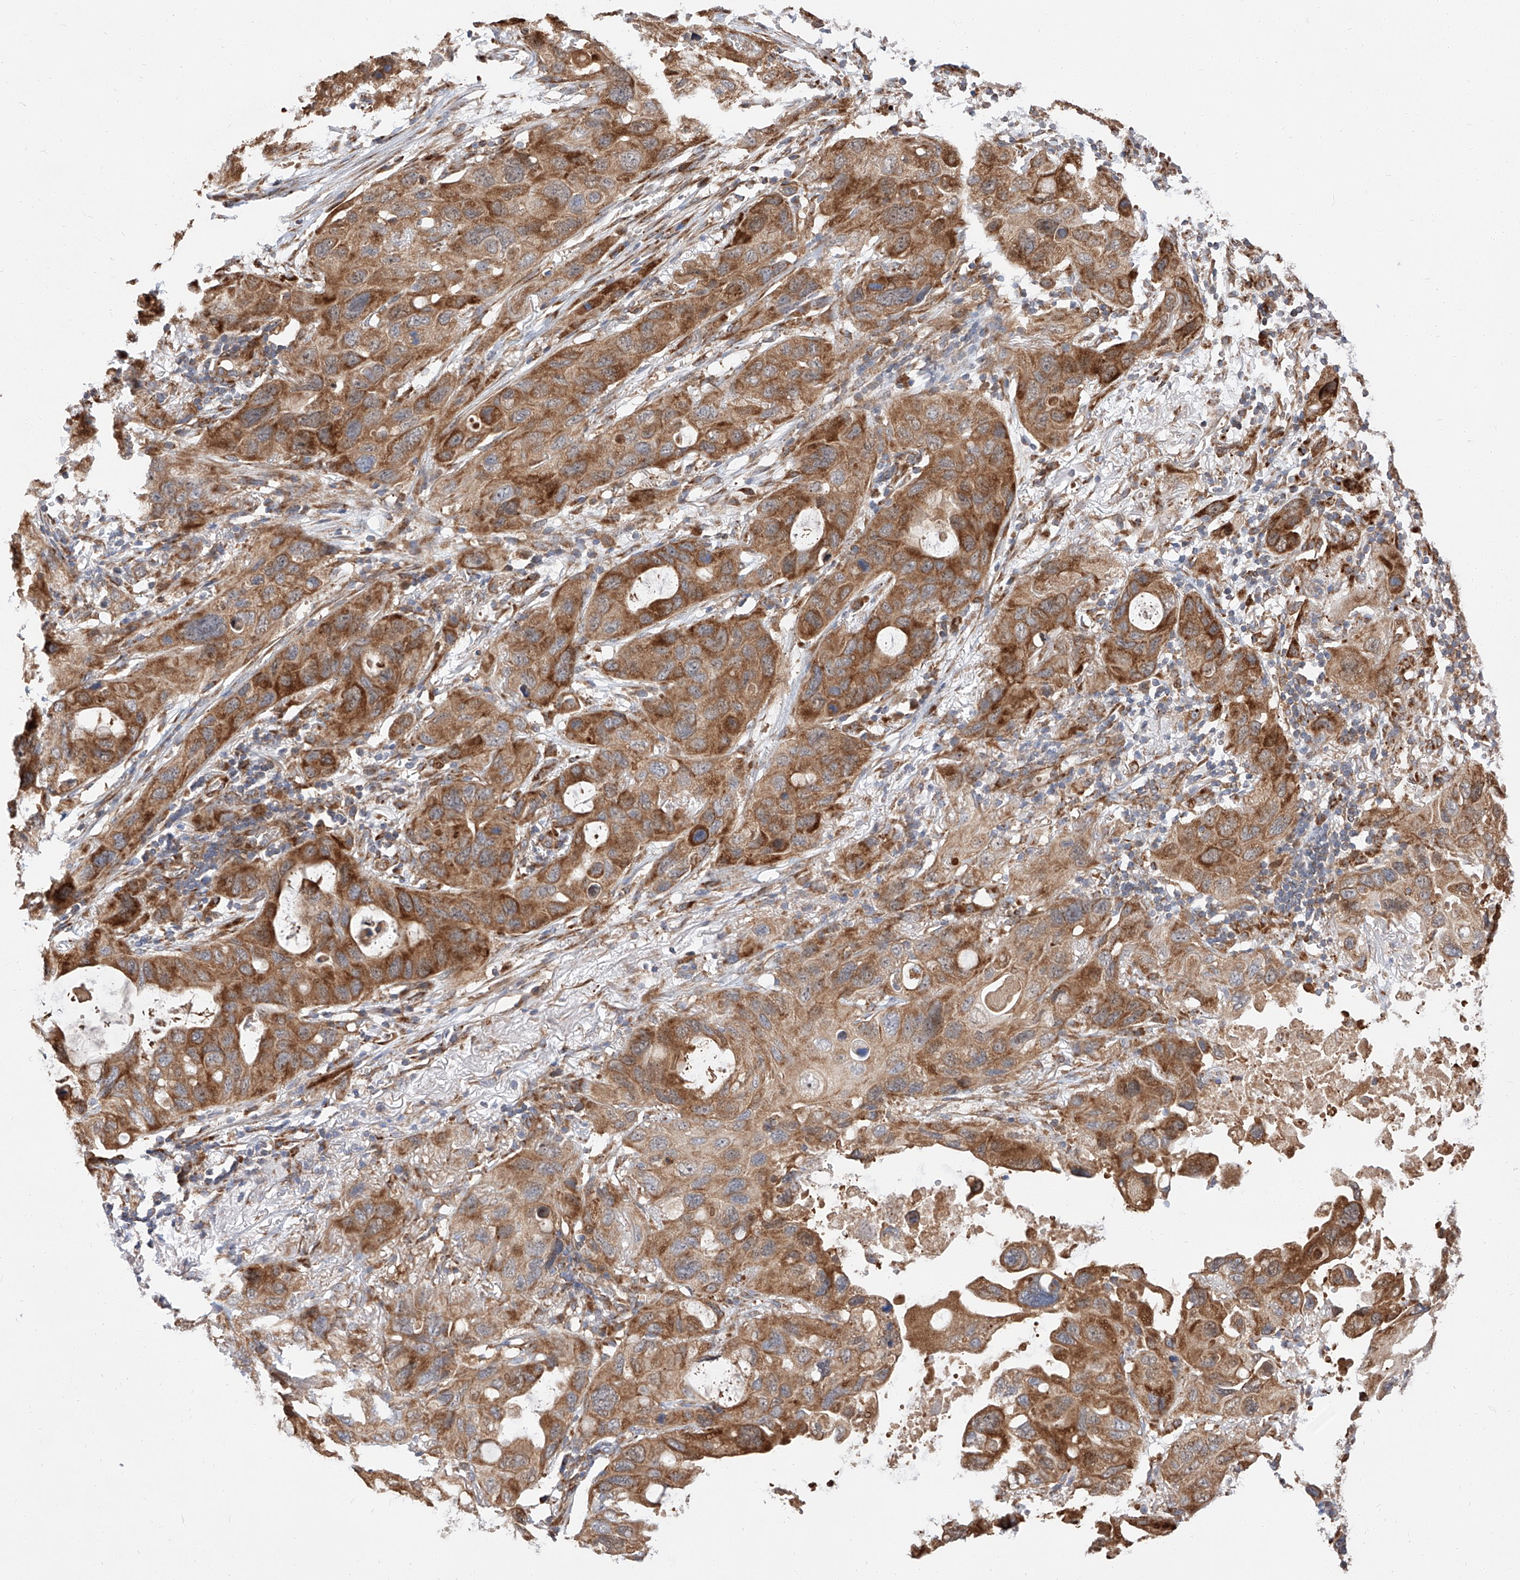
{"staining": {"intensity": "moderate", "quantity": ">75%", "location": "cytoplasmic/membranous"}, "tissue": "lung cancer", "cell_type": "Tumor cells", "image_type": "cancer", "snomed": [{"axis": "morphology", "description": "Squamous cell carcinoma, NOS"}, {"axis": "topography", "description": "Lung"}], "caption": "Protein analysis of lung cancer tissue shows moderate cytoplasmic/membranous staining in approximately >75% of tumor cells.", "gene": "DIRAS3", "patient": {"sex": "female", "age": 73}}